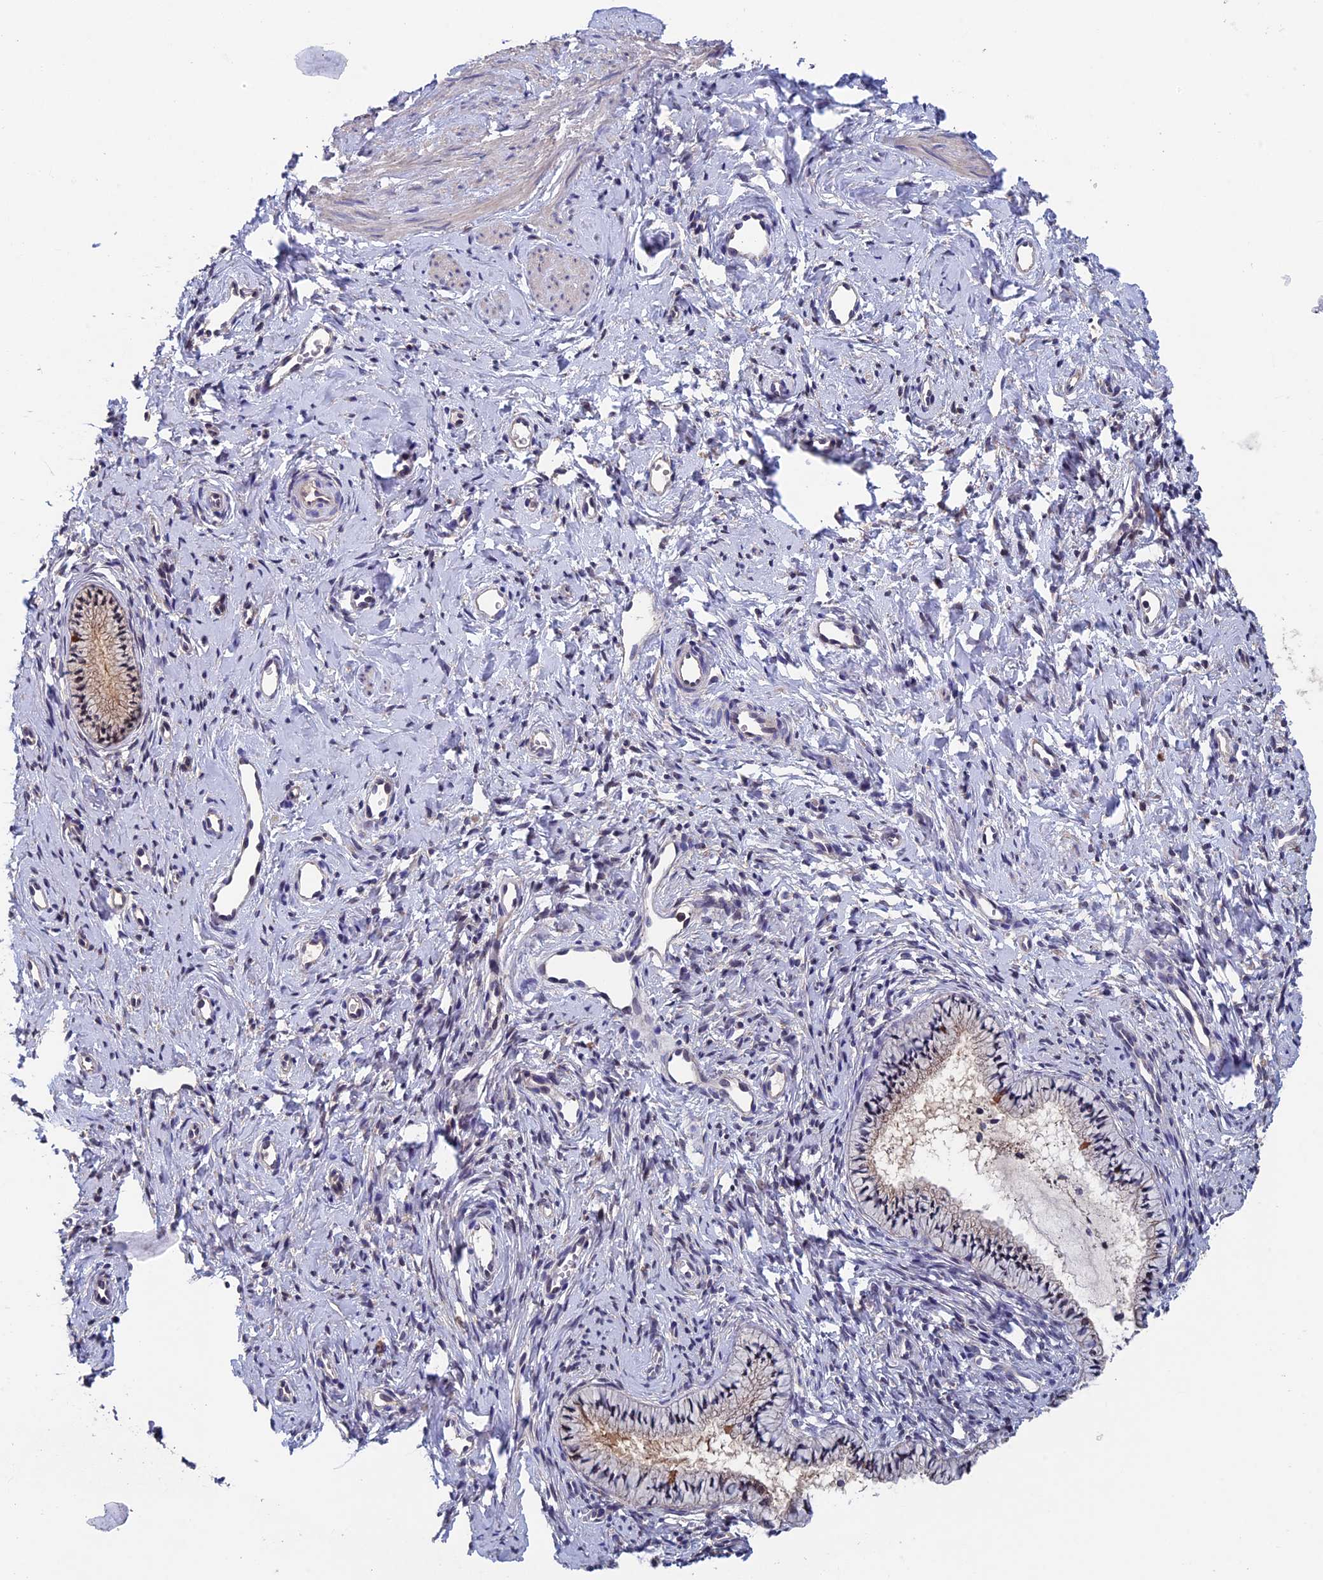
{"staining": {"intensity": "moderate", "quantity": "<25%", "location": "cytoplasmic/membranous"}, "tissue": "cervix", "cell_type": "Glandular cells", "image_type": "normal", "snomed": [{"axis": "morphology", "description": "Normal tissue, NOS"}, {"axis": "topography", "description": "Cervix"}], "caption": "Moderate cytoplasmic/membranous positivity is appreciated in approximately <25% of glandular cells in normal cervix.", "gene": "LCMT1", "patient": {"sex": "female", "age": 57}}